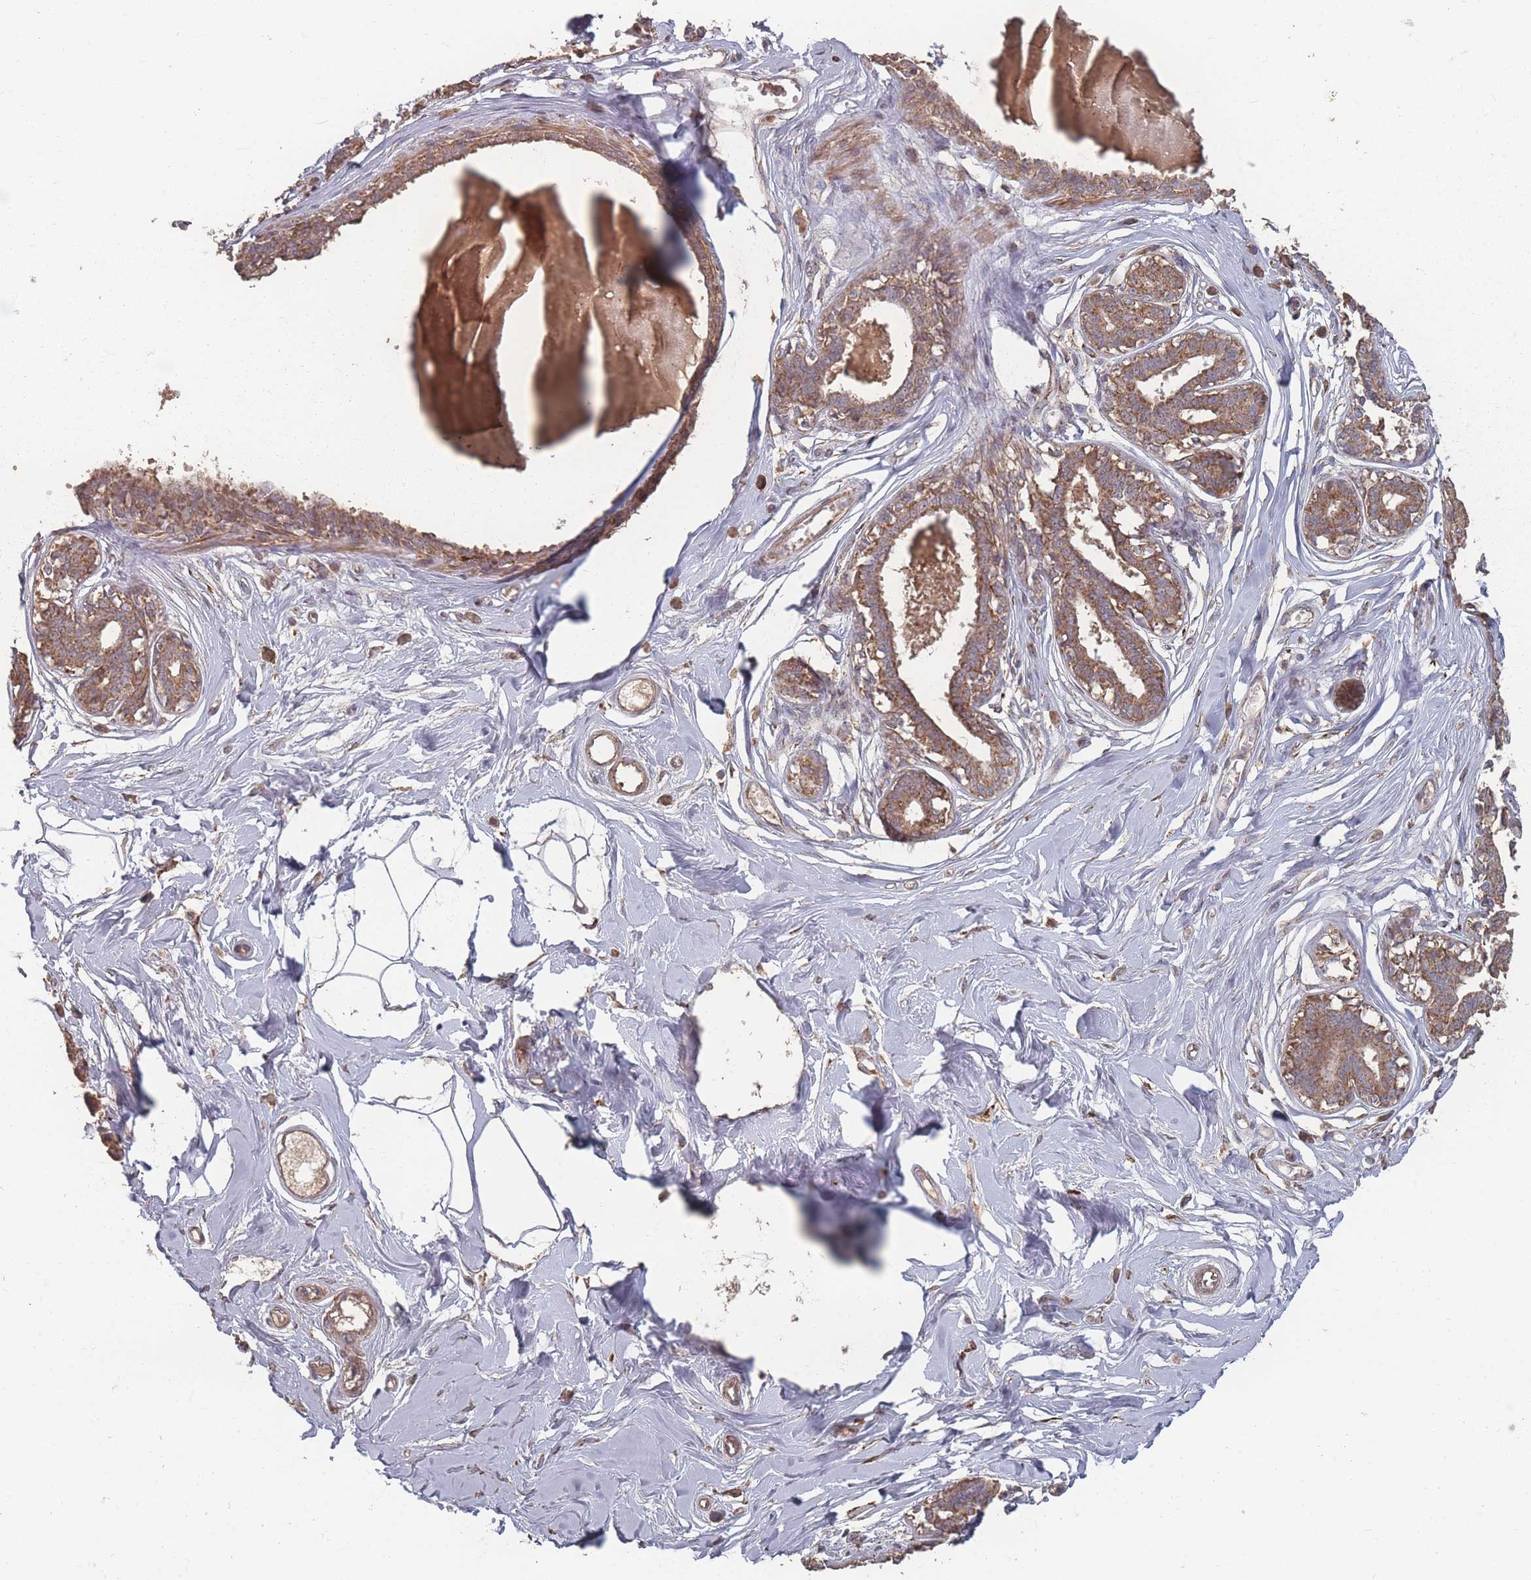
{"staining": {"intensity": "weak", "quantity": "25%-75%", "location": "cytoplasmic/membranous"}, "tissue": "breast", "cell_type": "Adipocytes", "image_type": "normal", "snomed": [{"axis": "morphology", "description": "Normal tissue, NOS"}, {"axis": "topography", "description": "Breast"}], "caption": "Weak cytoplasmic/membranous staining for a protein is identified in about 25%-75% of adipocytes of unremarkable breast using immunohistochemistry.", "gene": "LYRM7", "patient": {"sex": "female", "age": 45}}